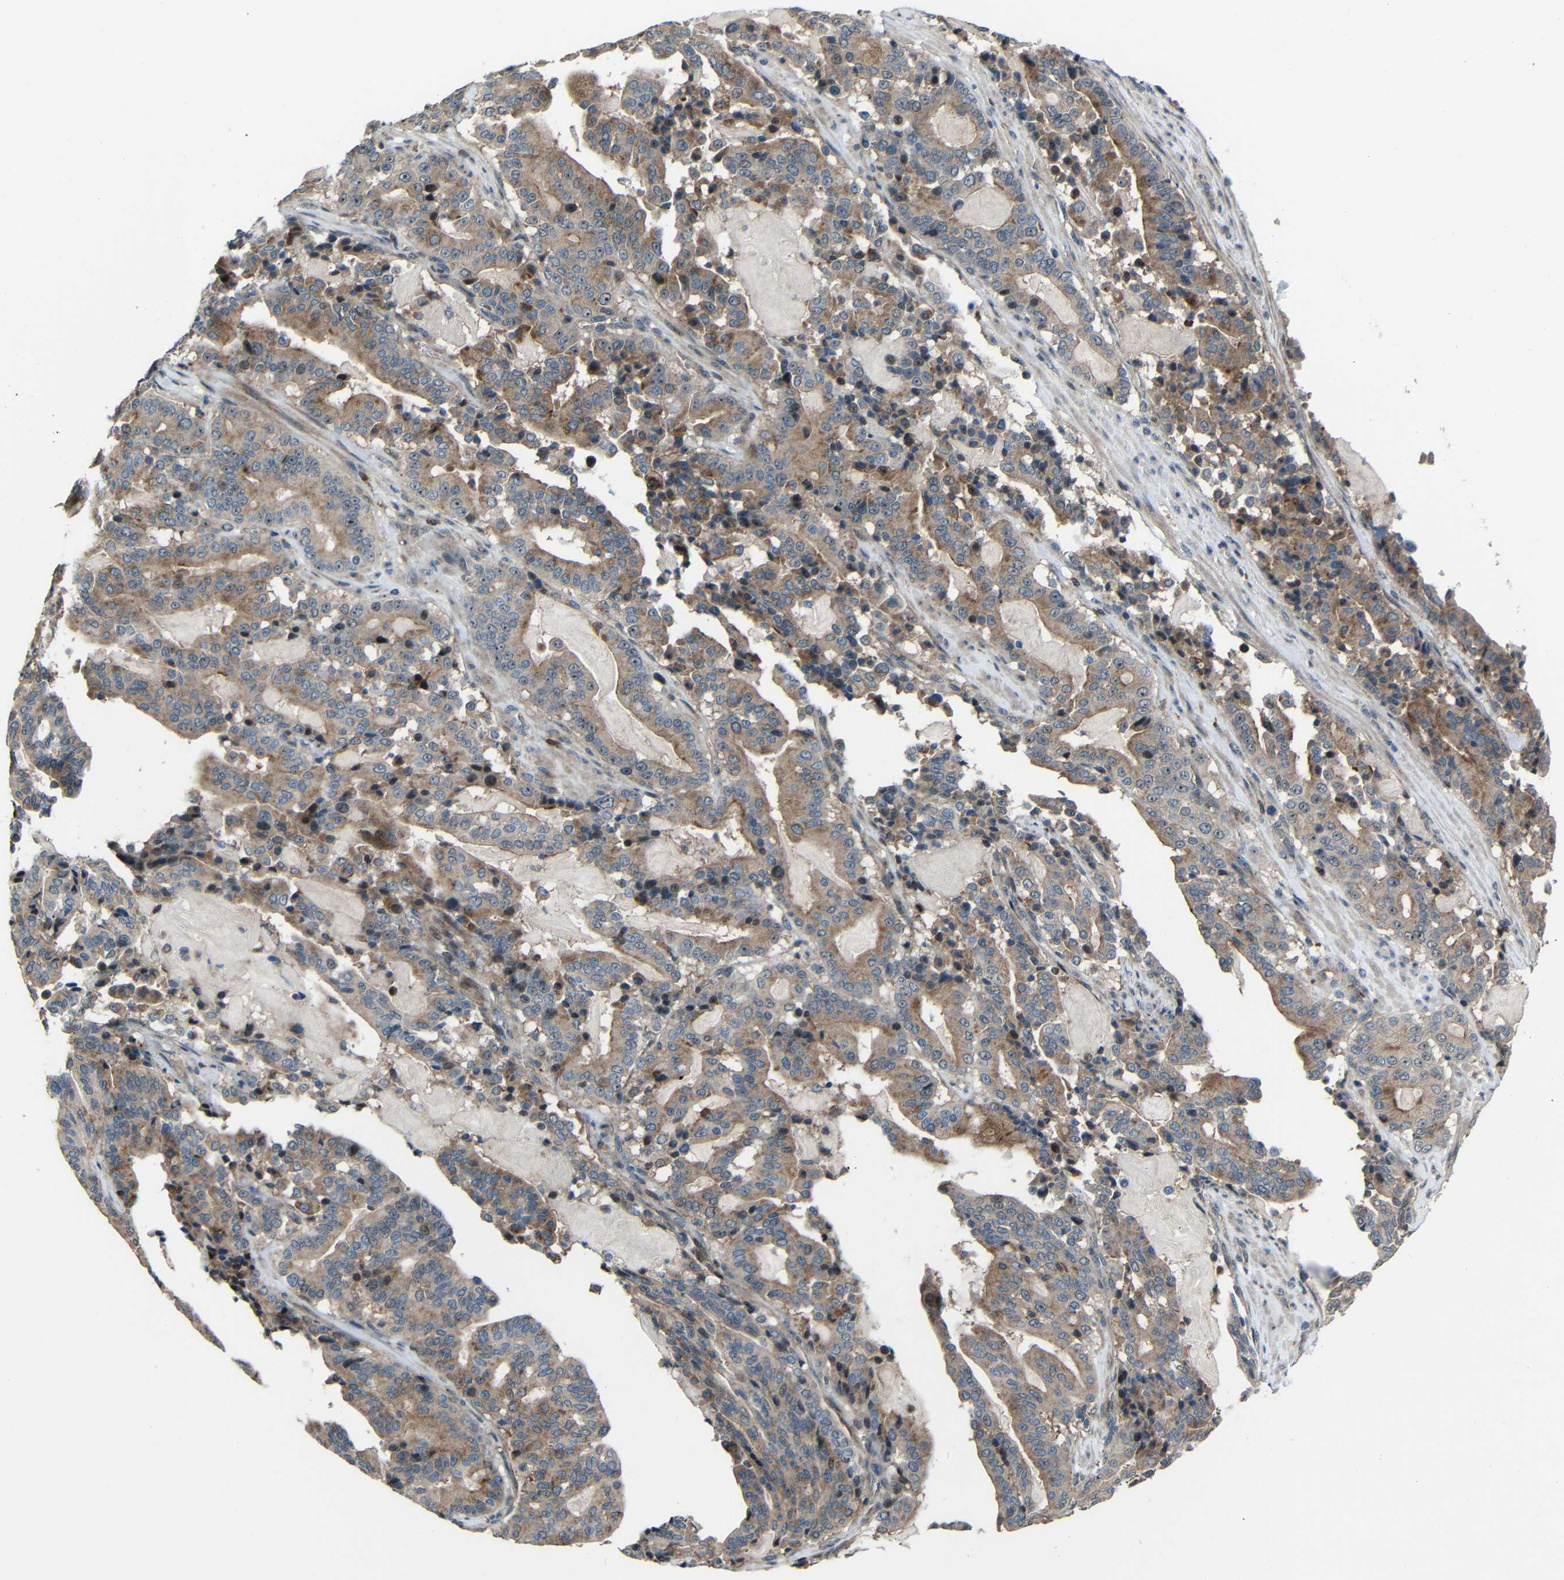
{"staining": {"intensity": "moderate", "quantity": ">75%", "location": "cytoplasmic/membranous,nuclear"}, "tissue": "pancreatic cancer", "cell_type": "Tumor cells", "image_type": "cancer", "snomed": [{"axis": "morphology", "description": "Adenocarcinoma, NOS"}, {"axis": "topography", "description": "Pancreas"}], "caption": "Tumor cells reveal medium levels of moderate cytoplasmic/membranous and nuclear staining in about >75% of cells in pancreatic adenocarcinoma.", "gene": "DNAJC5", "patient": {"sex": "male", "age": 63}}